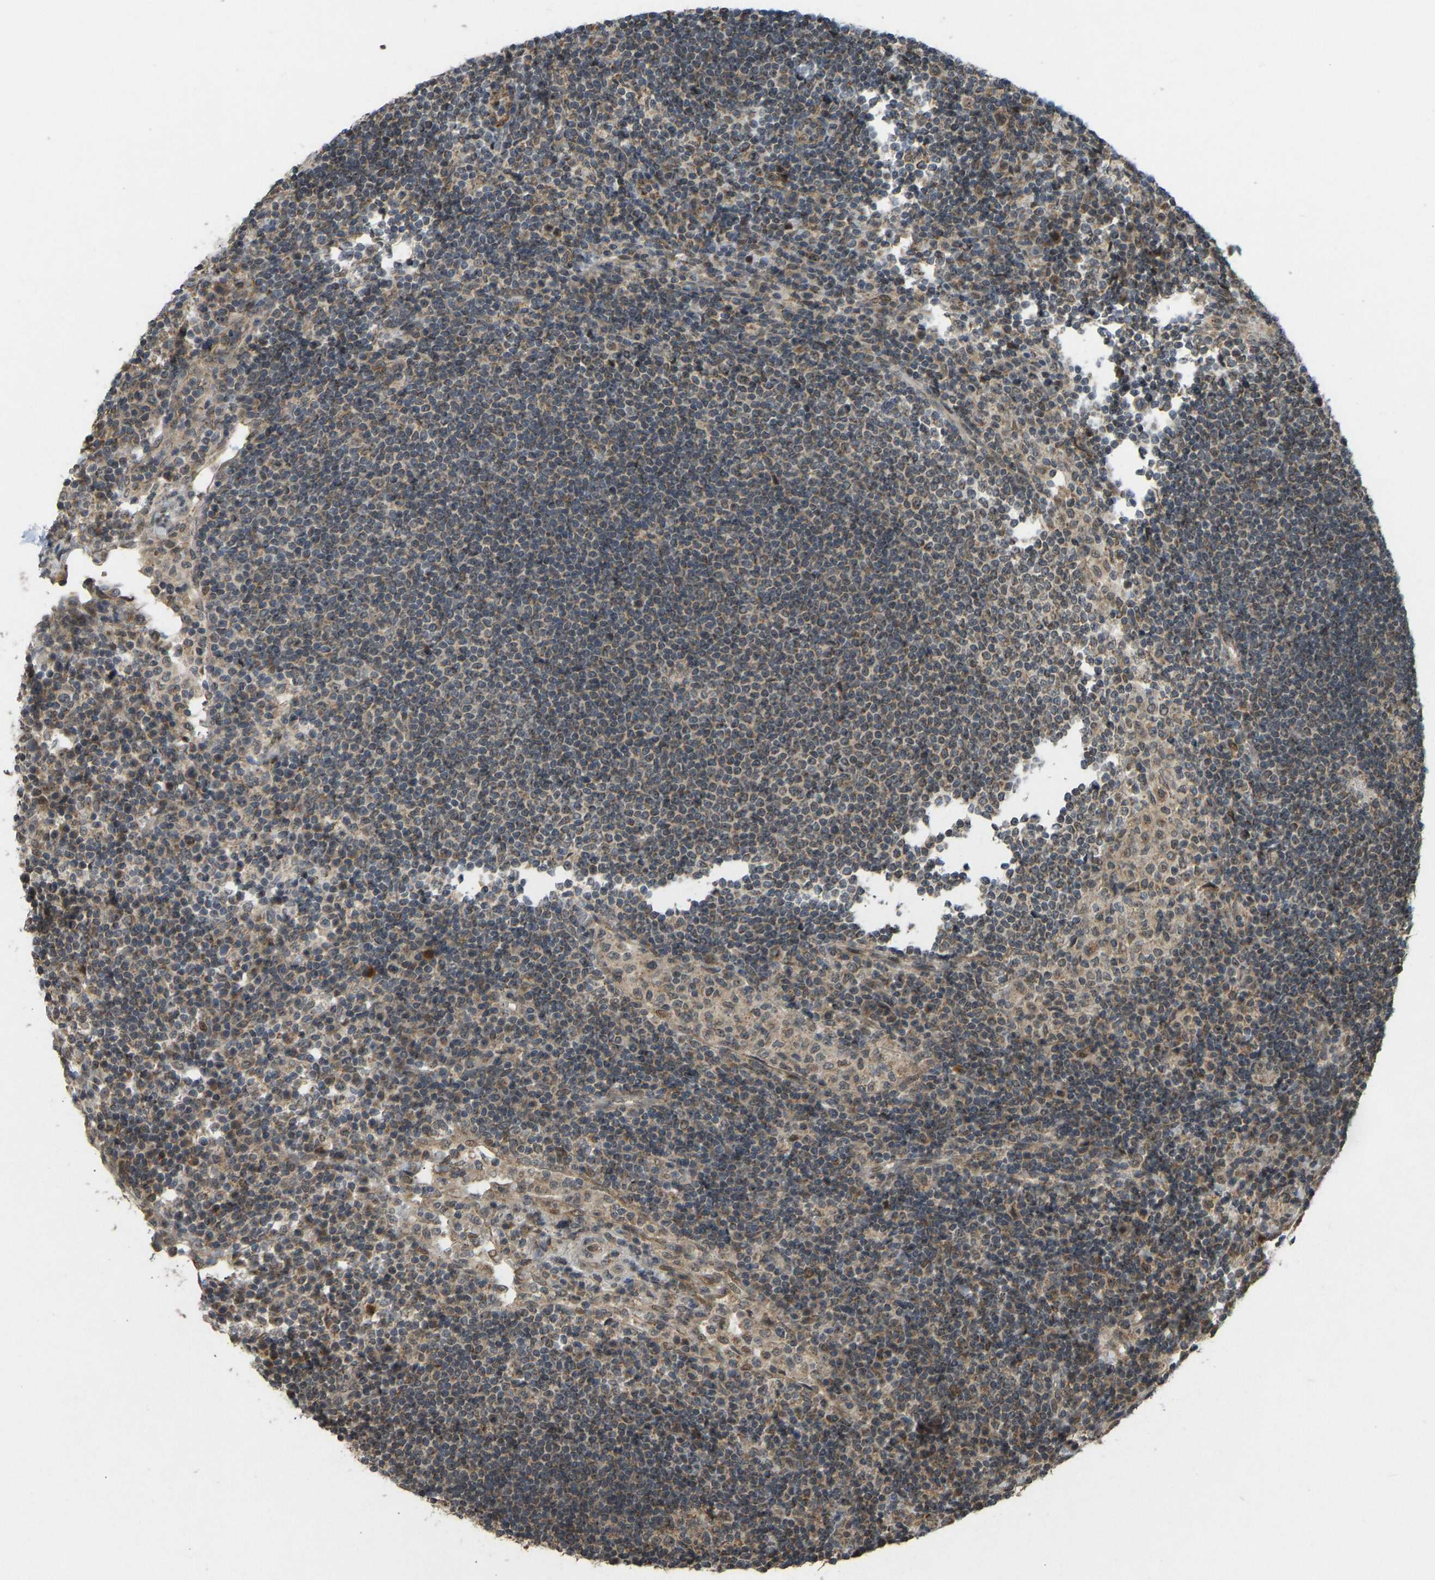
{"staining": {"intensity": "weak", "quantity": ">75%", "location": "cytoplasmic/membranous"}, "tissue": "lymph node", "cell_type": "Germinal center cells", "image_type": "normal", "snomed": [{"axis": "morphology", "description": "Normal tissue, NOS"}, {"axis": "topography", "description": "Lymph node"}], "caption": "DAB (3,3'-diaminobenzidine) immunohistochemical staining of benign human lymph node demonstrates weak cytoplasmic/membranous protein positivity in approximately >75% of germinal center cells. The staining was performed using DAB (3,3'-diaminobenzidine) to visualize the protein expression in brown, while the nuclei were stained in blue with hematoxylin (Magnification: 20x).", "gene": "ACADS", "patient": {"sex": "female", "age": 53}}